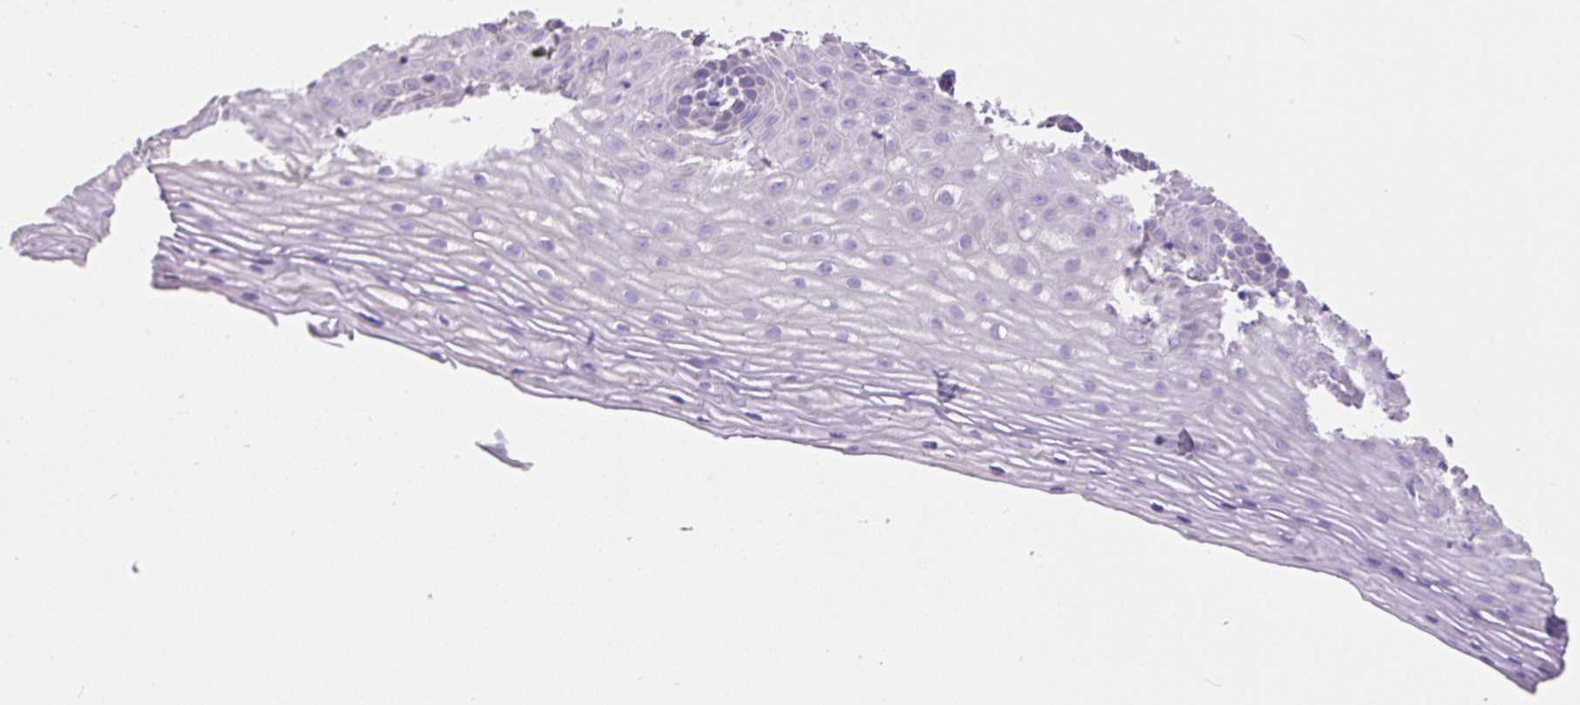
{"staining": {"intensity": "negative", "quantity": "none", "location": "none"}, "tissue": "cervix", "cell_type": "Glandular cells", "image_type": "normal", "snomed": [{"axis": "morphology", "description": "Normal tissue, NOS"}, {"axis": "topography", "description": "Cervix"}], "caption": "This photomicrograph is of benign cervix stained with immunohistochemistry (IHC) to label a protein in brown with the nuclei are counter-stained blue. There is no staining in glandular cells. (DAB (3,3'-diaminobenzidine) IHC visualized using brightfield microscopy, high magnification).", "gene": "NDST3", "patient": {"sex": "female", "age": 36}}